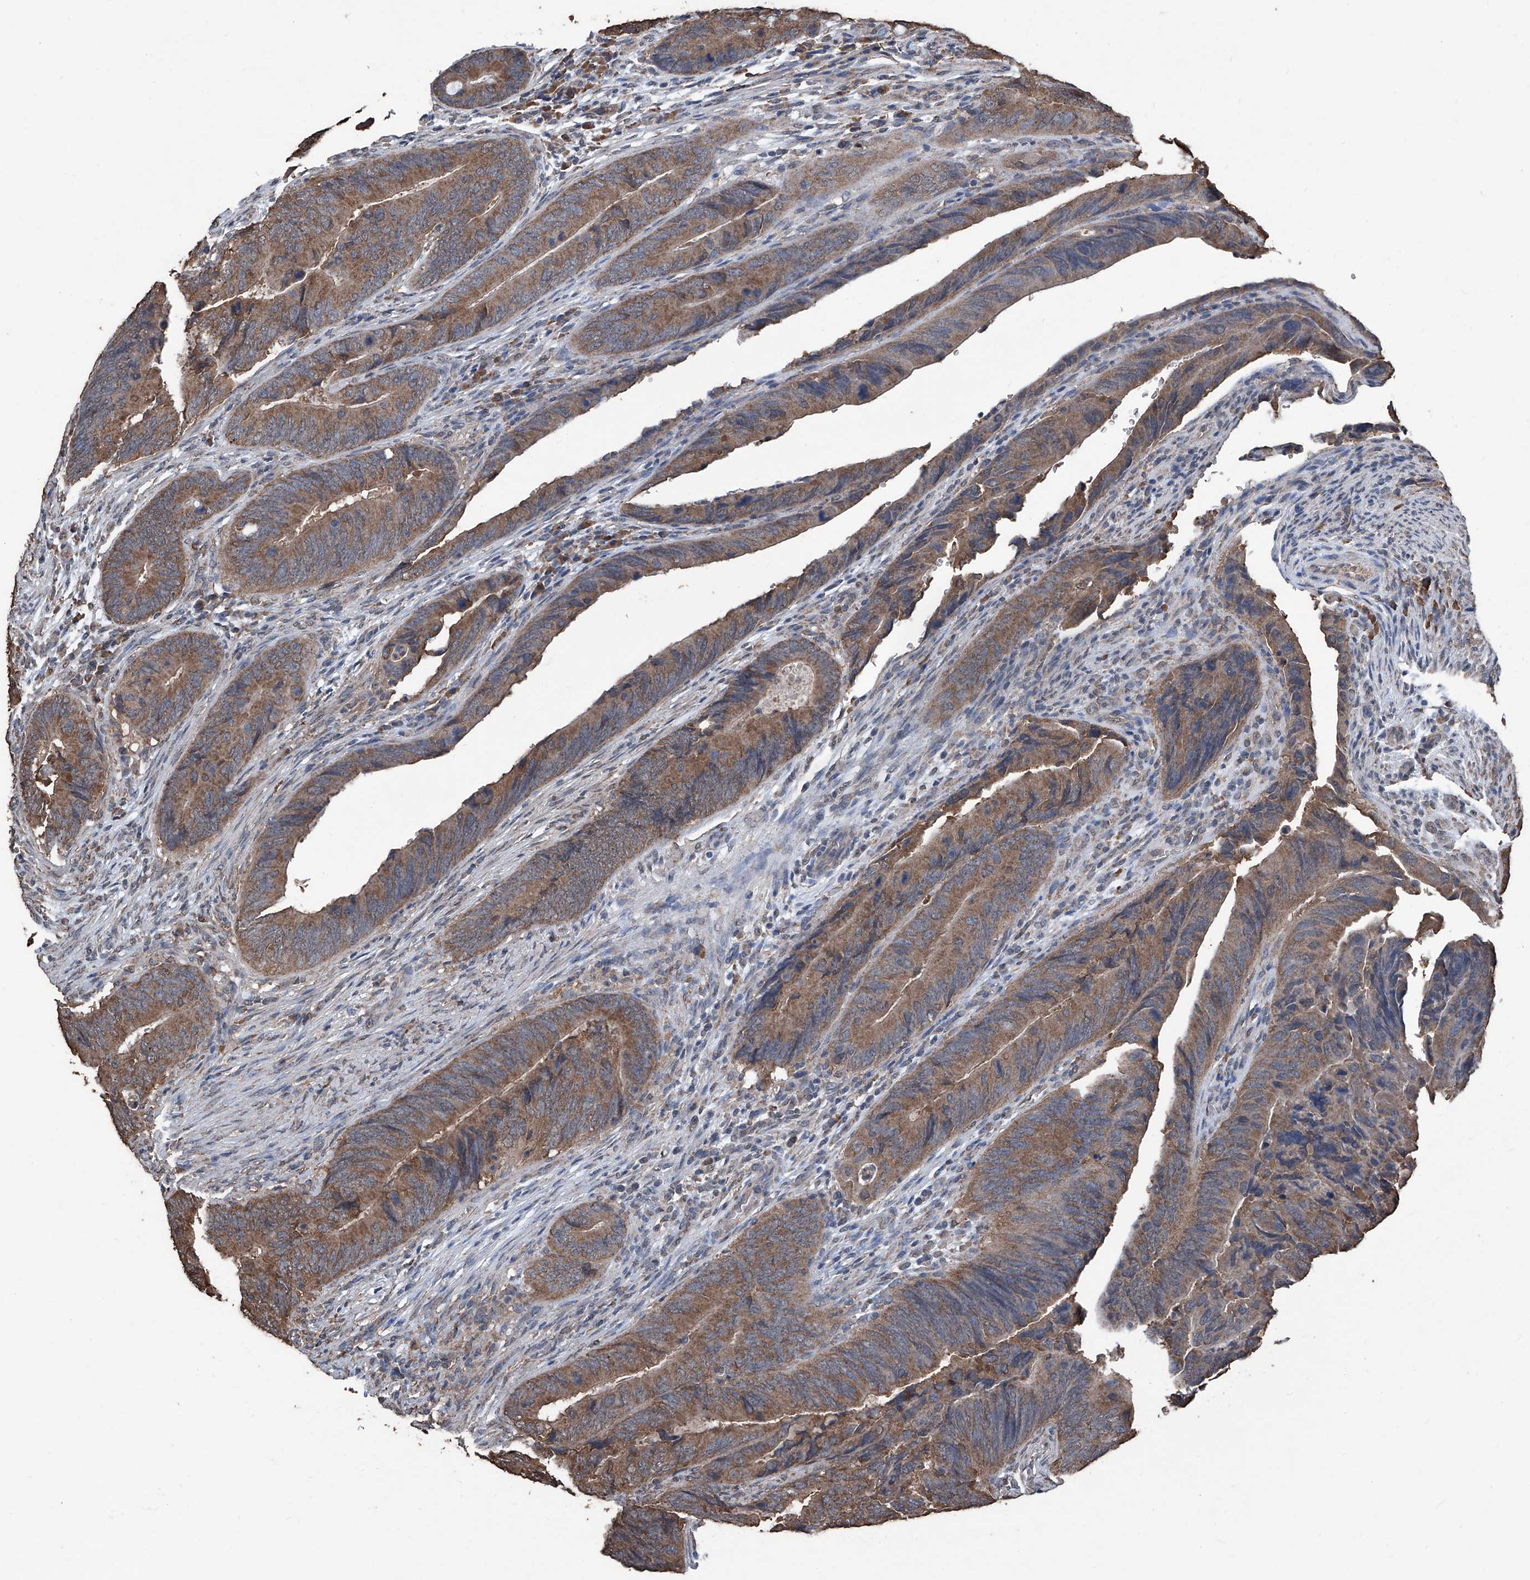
{"staining": {"intensity": "moderate", "quantity": ">75%", "location": "cytoplasmic/membranous"}, "tissue": "colorectal cancer", "cell_type": "Tumor cells", "image_type": "cancer", "snomed": [{"axis": "morphology", "description": "Normal tissue, NOS"}, {"axis": "morphology", "description": "Adenocarcinoma, NOS"}, {"axis": "topography", "description": "Colon"}], "caption": "A micrograph of human colorectal adenocarcinoma stained for a protein shows moderate cytoplasmic/membranous brown staining in tumor cells.", "gene": "STARD7", "patient": {"sex": "male", "age": 56}}